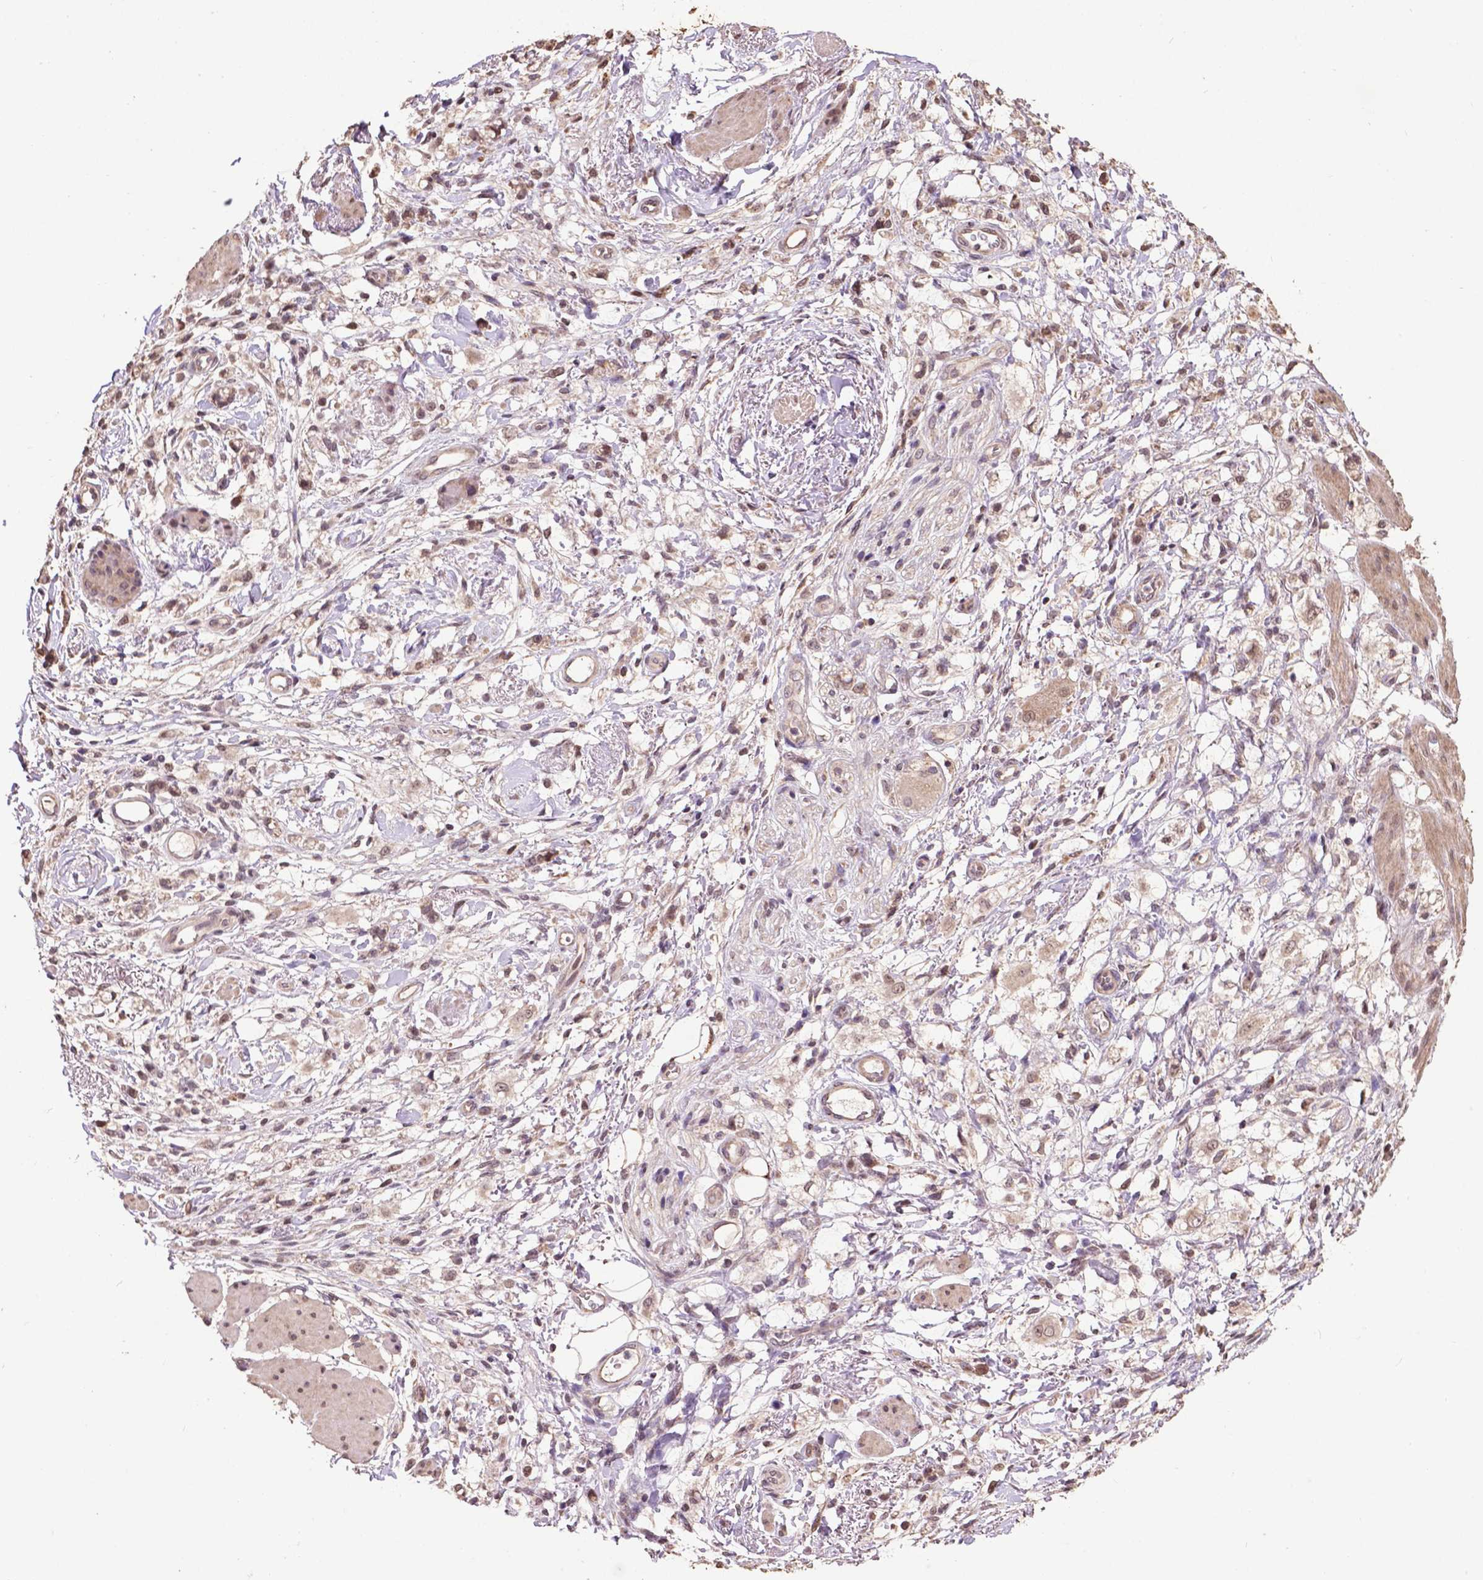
{"staining": {"intensity": "weak", "quantity": "25%-75%", "location": "cytoplasmic/membranous"}, "tissue": "stomach cancer", "cell_type": "Tumor cells", "image_type": "cancer", "snomed": [{"axis": "morphology", "description": "Adenocarcinoma, NOS"}, {"axis": "topography", "description": "Stomach"}], "caption": "Human stomach cancer (adenocarcinoma) stained with a protein marker demonstrates weak staining in tumor cells.", "gene": "GLRA2", "patient": {"sex": "female", "age": 60}}